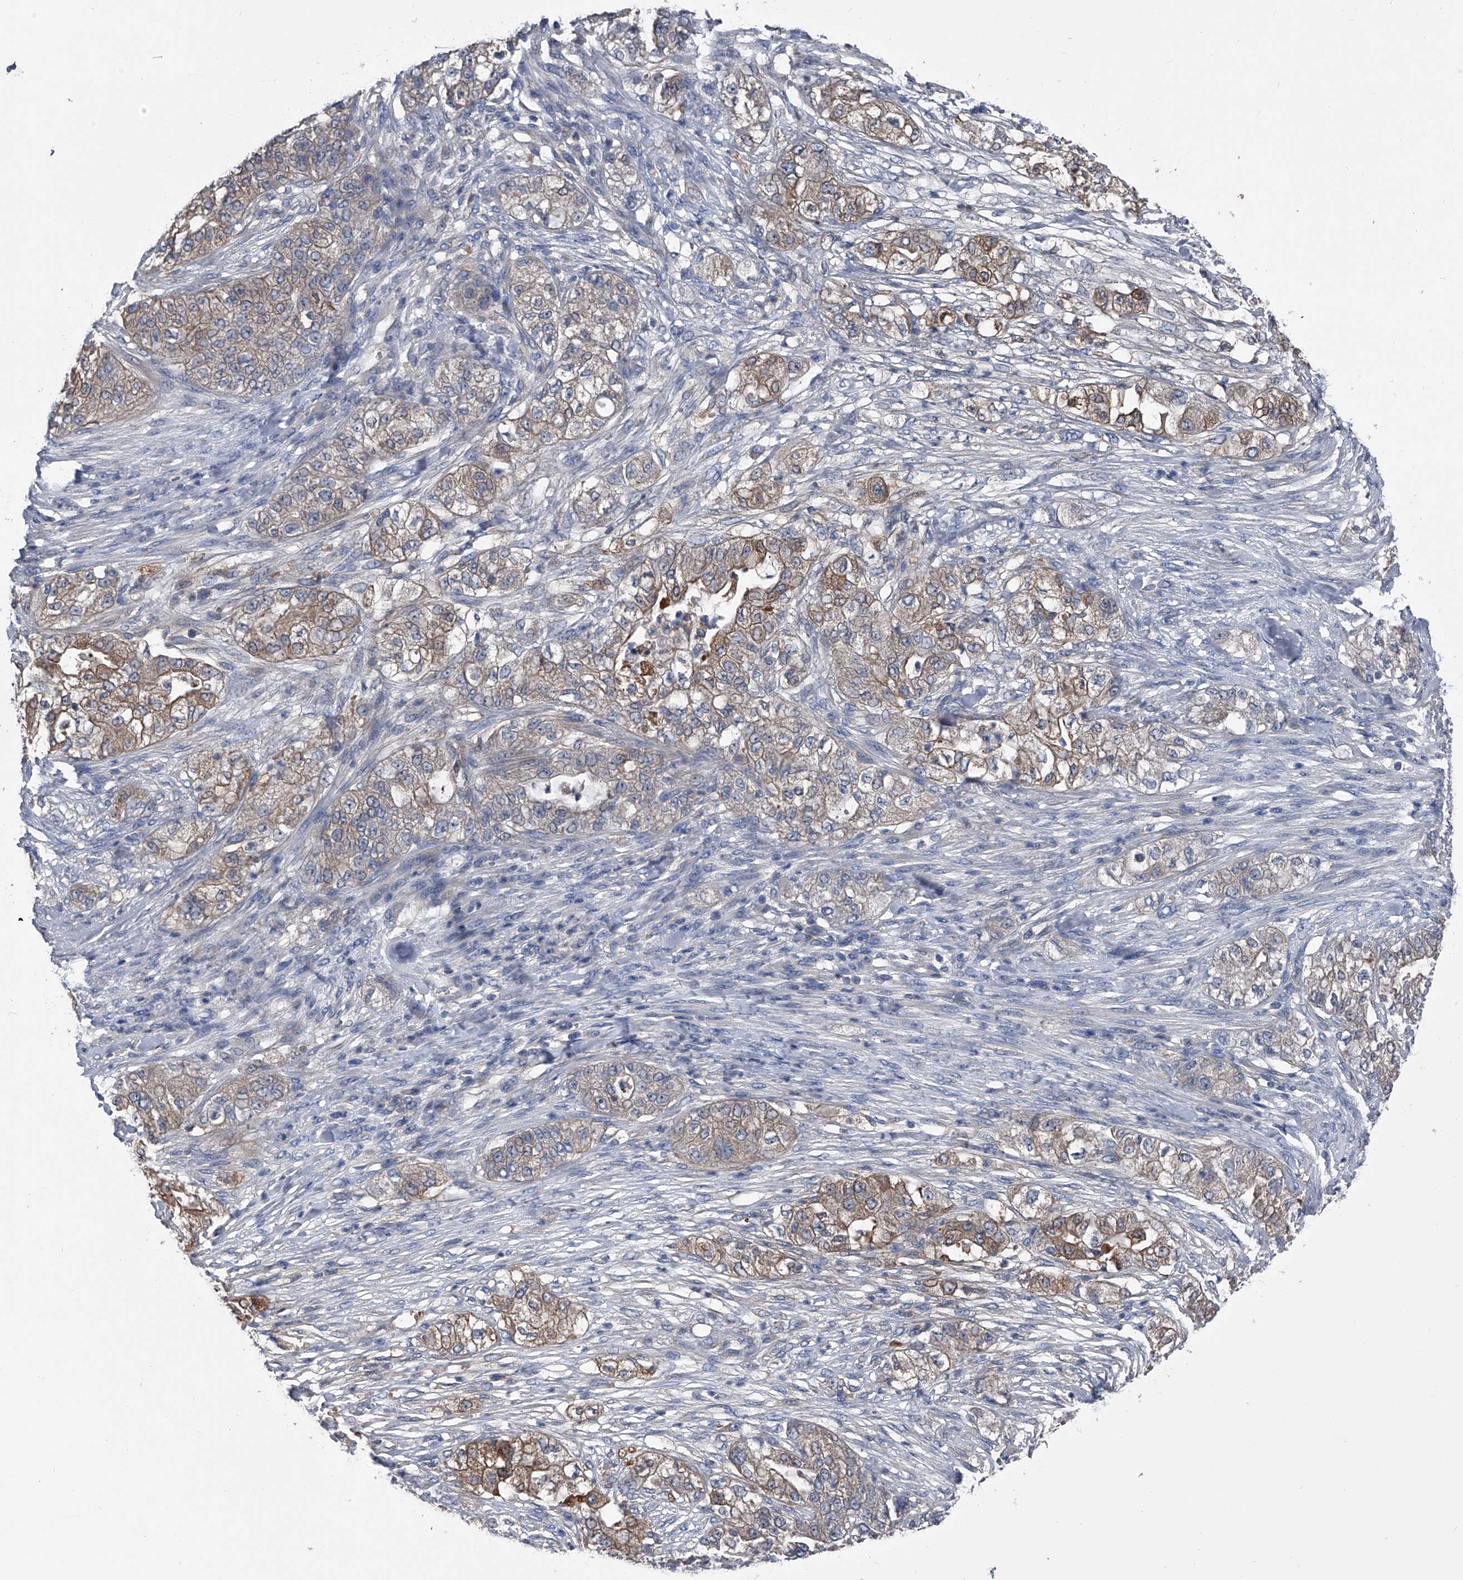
{"staining": {"intensity": "weak", "quantity": "25%-75%", "location": "cytoplasmic/membranous"}, "tissue": "pancreatic cancer", "cell_type": "Tumor cells", "image_type": "cancer", "snomed": [{"axis": "morphology", "description": "Adenocarcinoma, NOS"}, {"axis": "topography", "description": "Pancreas"}], "caption": "Protein positivity by IHC exhibits weak cytoplasmic/membranous positivity in about 25%-75% of tumor cells in pancreatic cancer. (DAB IHC, brown staining for protein, blue staining for nuclei).", "gene": "KIF13A", "patient": {"sex": "female", "age": 78}}